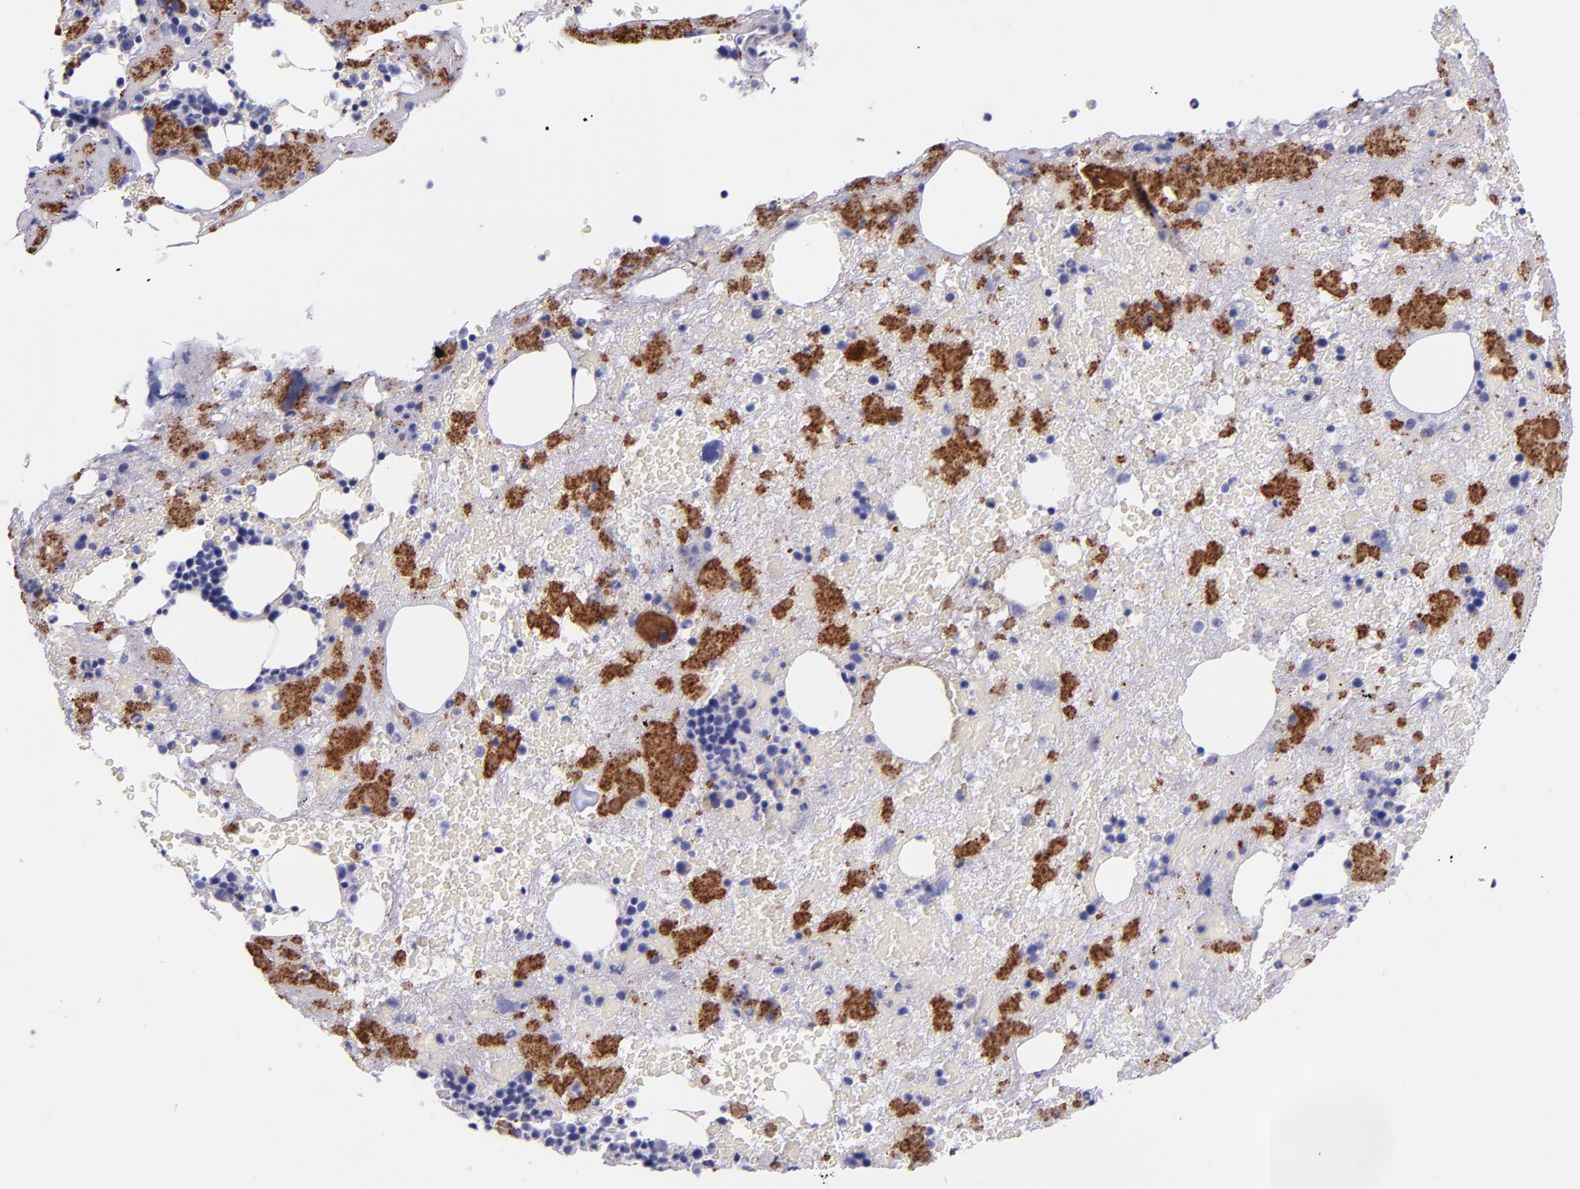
{"staining": {"intensity": "strong", "quantity": "<25%", "location": "cytoplasmic/membranous"}, "tissue": "bone marrow", "cell_type": "Hematopoietic cells", "image_type": "normal", "snomed": [{"axis": "morphology", "description": "Normal tissue, NOS"}, {"axis": "topography", "description": "Bone marrow"}], "caption": "This is an image of IHC staining of normal bone marrow, which shows strong positivity in the cytoplasmic/membranous of hematopoietic cells.", "gene": "SELE", "patient": {"sex": "male", "age": 76}}